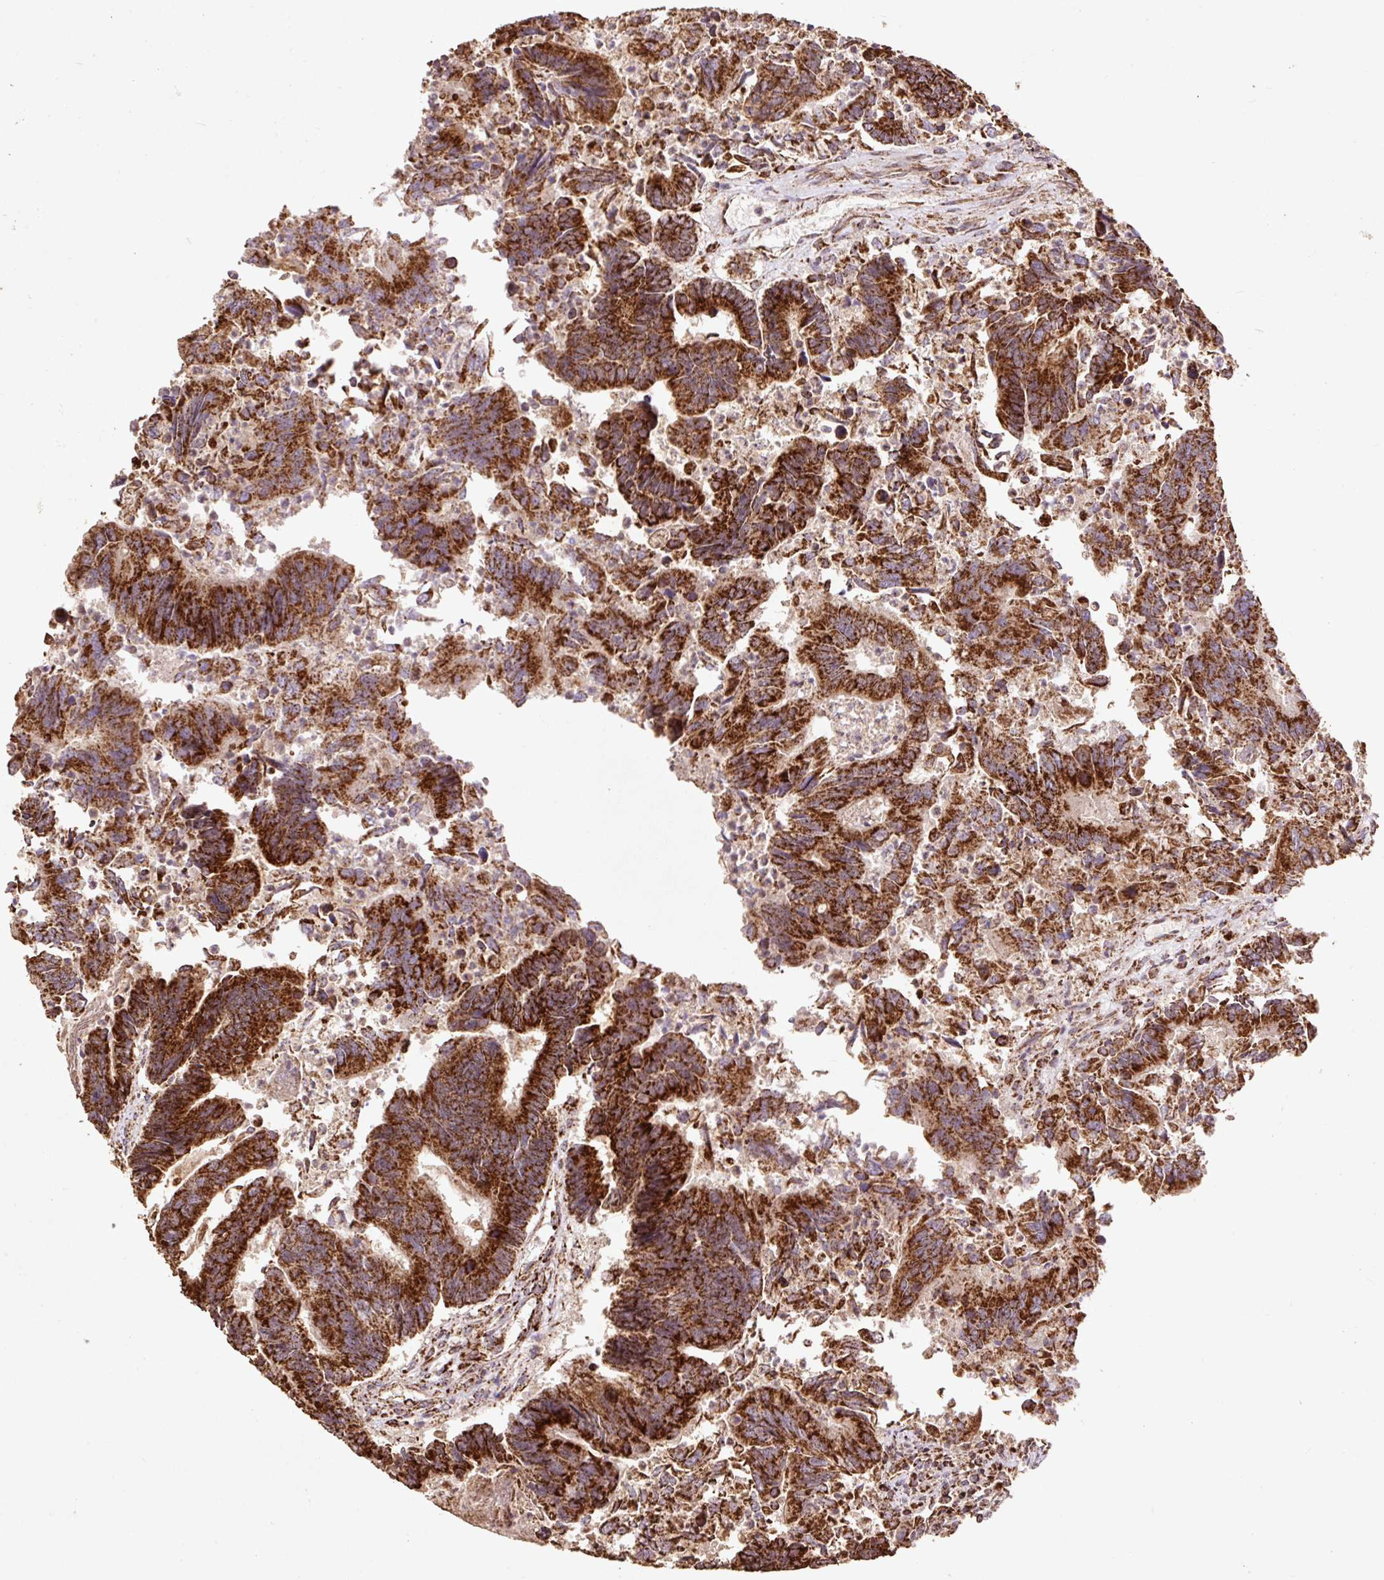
{"staining": {"intensity": "strong", "quantity": ">75%", "location": "cytoplasmic/membranous"}, "tissue": "colorectal cancer", "cell_type": "Tumor cells", "image_type": "cancer", "snomed": [{"axis": "morphology", "description": "Adenocarcinoma, NOS"}, {"axis": "topography", "description": "Colon"}], "caption": "Immunohistochemical staining of human adenocarcinoma (colorectal) shows strong cytoplasmic/membranous protein staining in approximately >75% of tumor cells.", "gene": "ATP5F1A", "patient": {"sex": "female", "age": 67}}